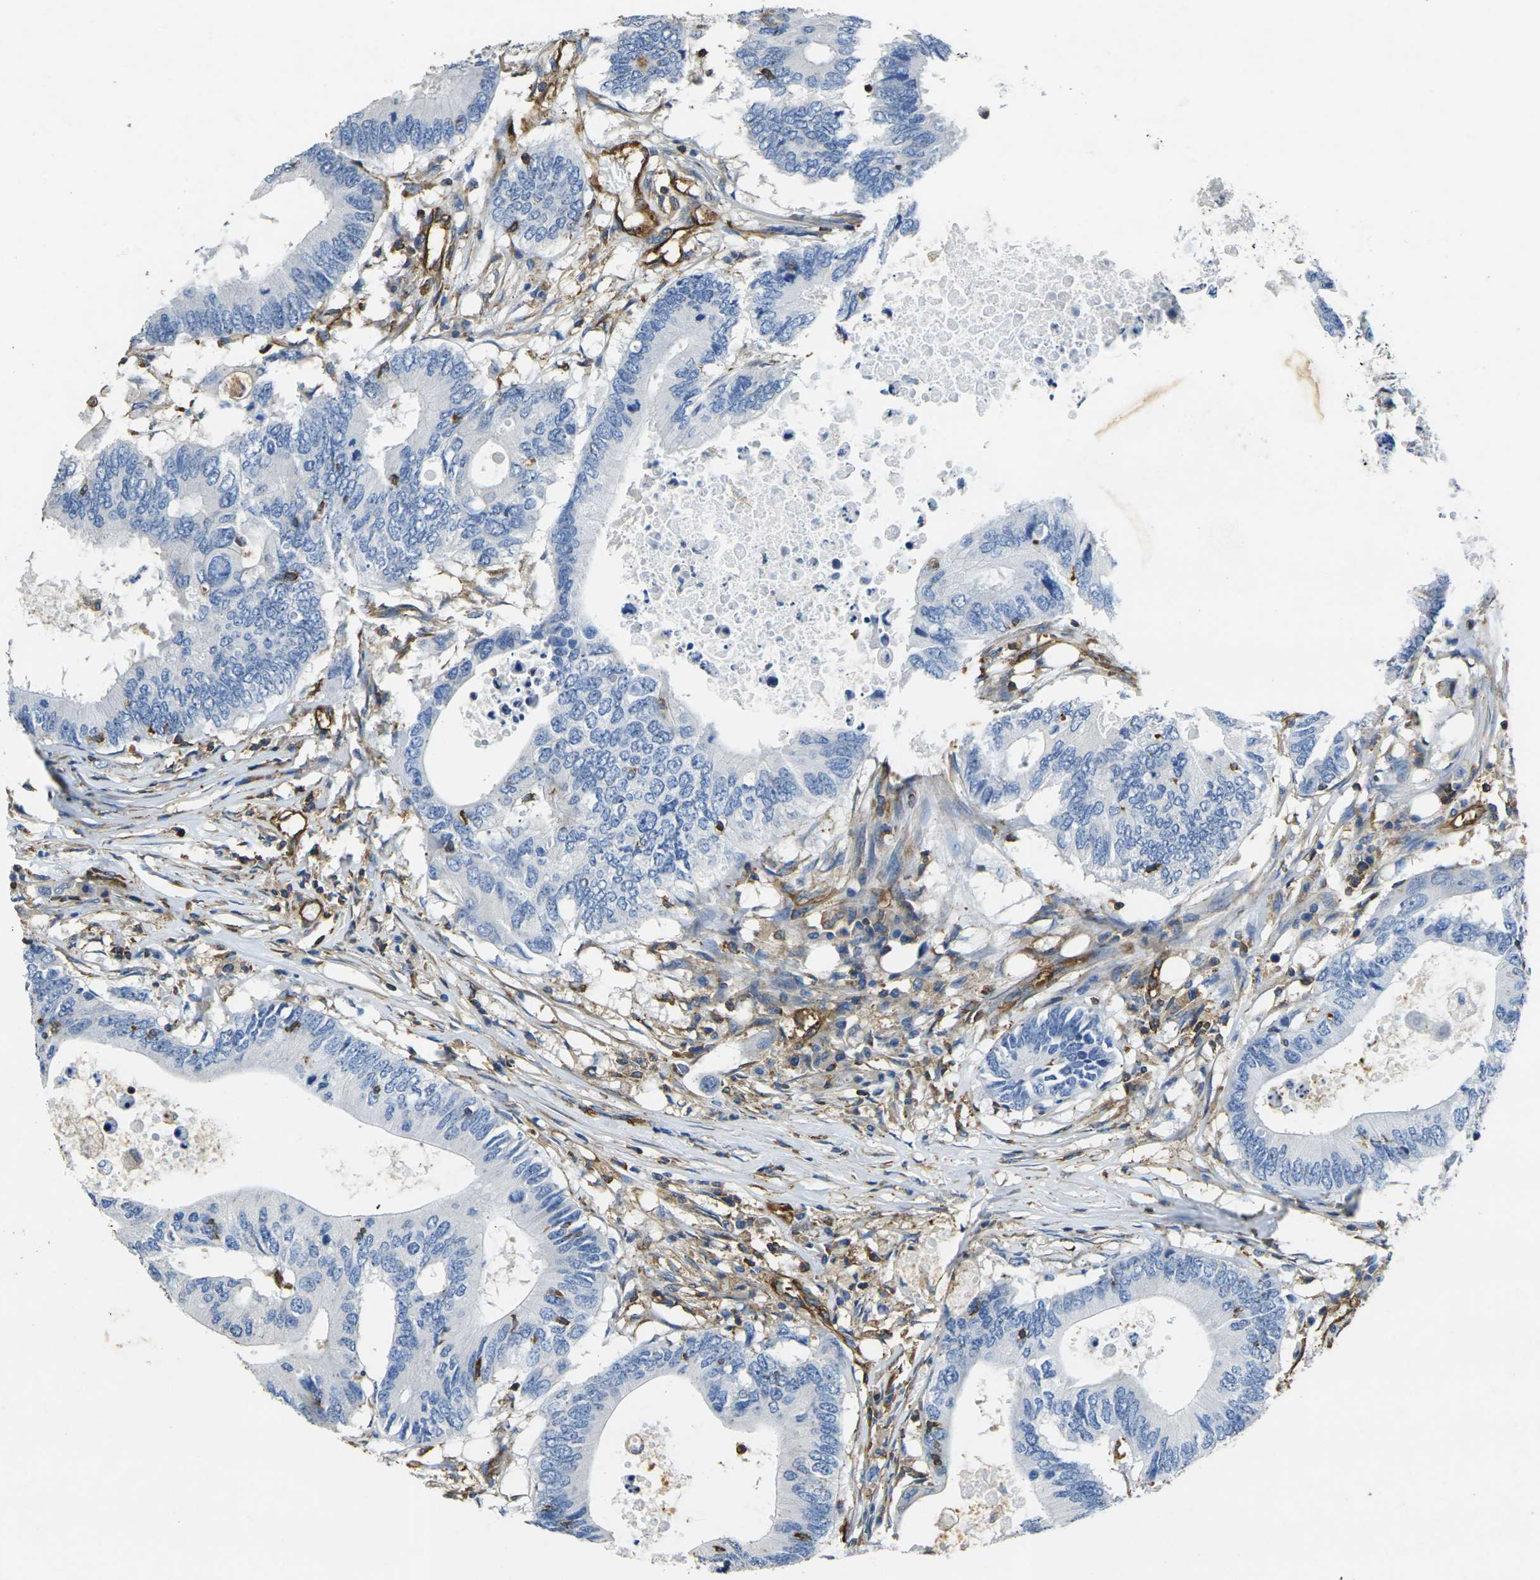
{"staining": {"intensity": "negative", "quantity": "none", "location": "none"}, "tissue": "colorectal cancer", "cell_type": "Tumor cells", "image_type": "cancer", "snomed": [{"axis": "morphology", "description": "Adenocarcinoma, NOS"}, {"axis": "topography", "description": "Colon"}], "caption": "Colorectal cancer (adenocarcinoma) stained for a protein using immunohistochemistry (IHC) reveals no expression tumor cells.", "gene": "FAM110D", "patient": {"sex": "male", "age": 71}}